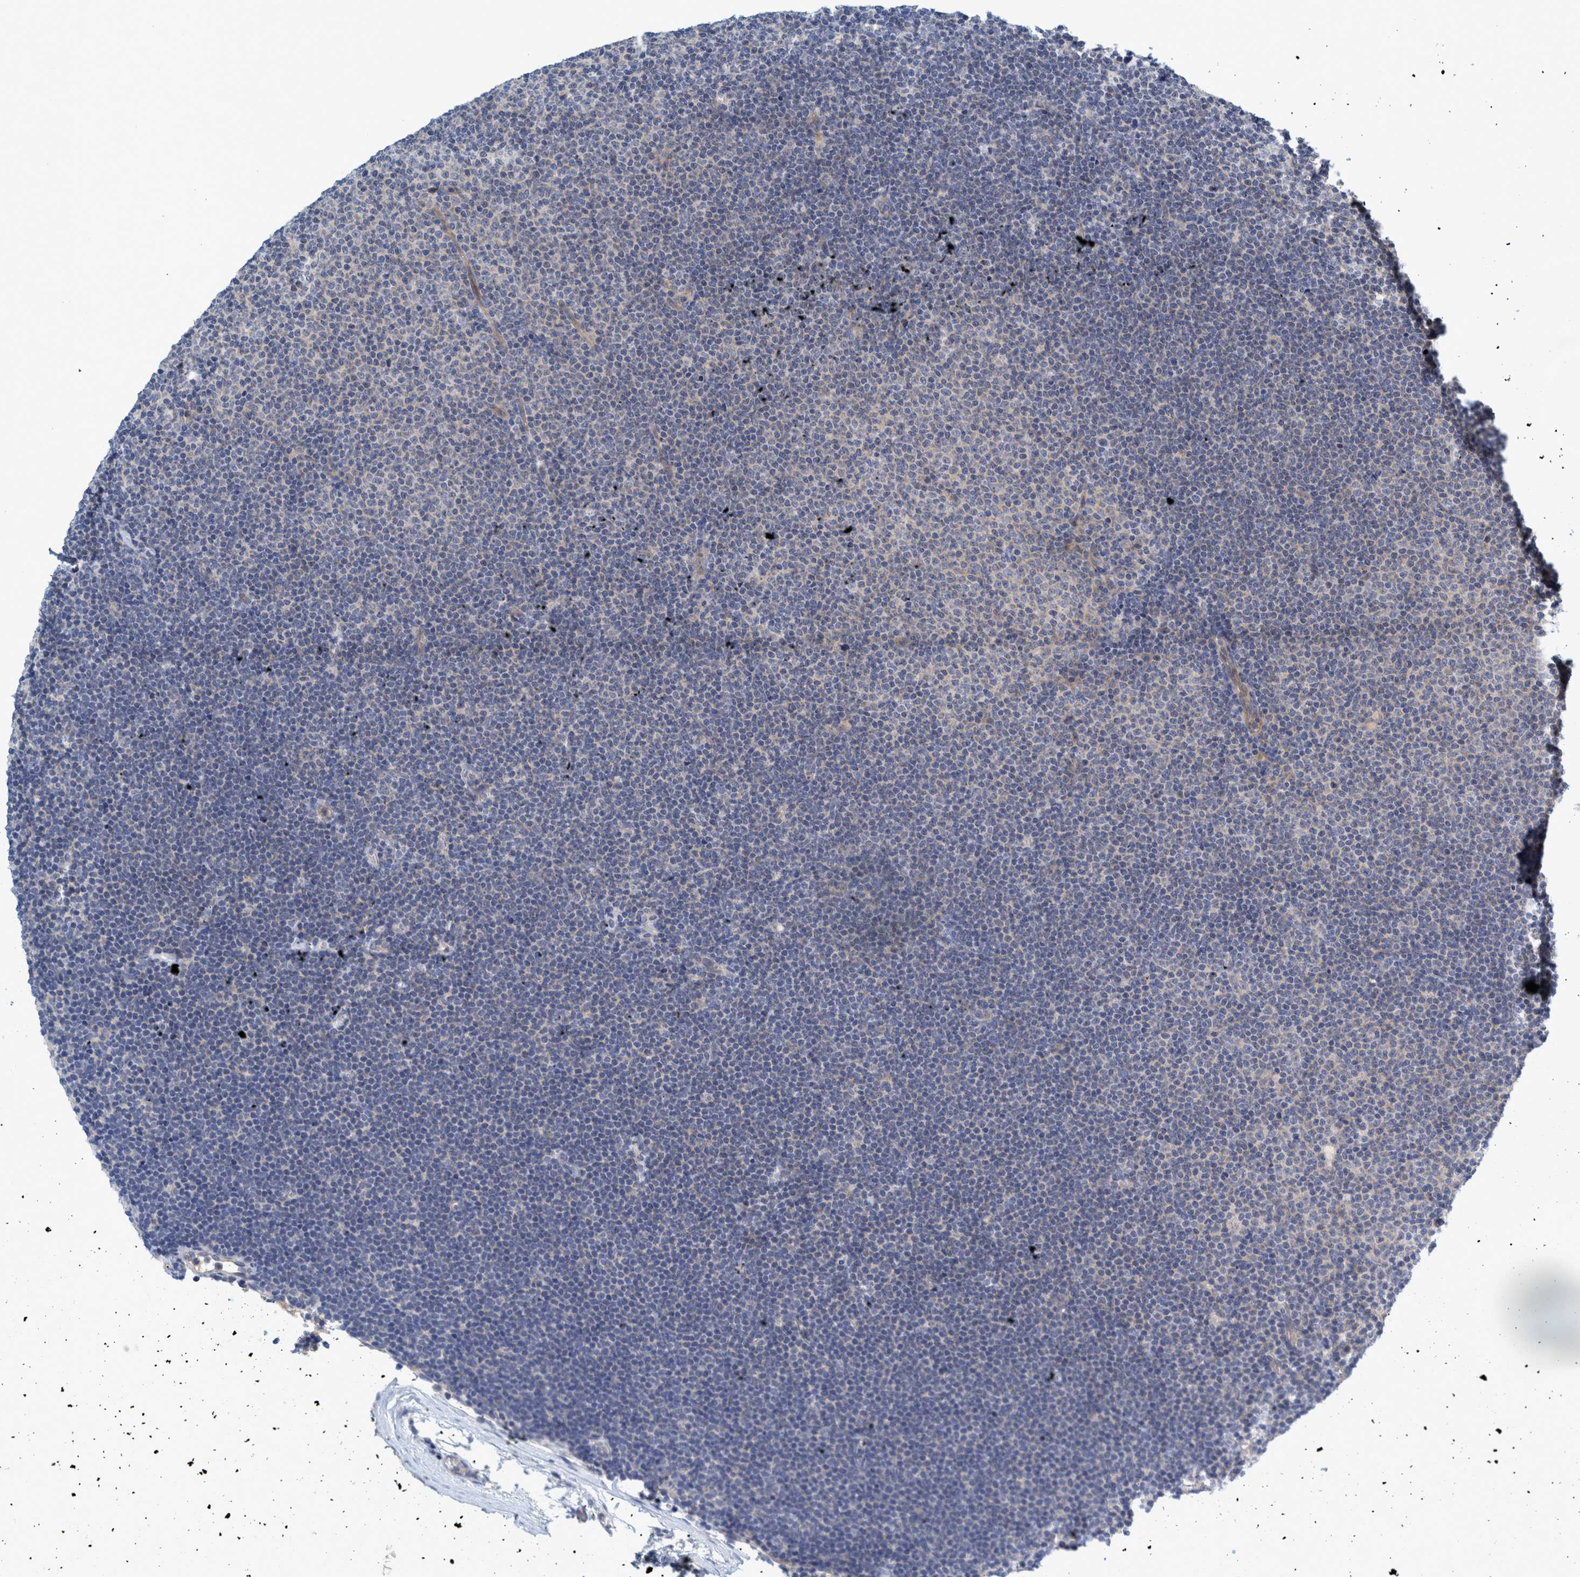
{"staining": {"intensity": "negative", "quantity": "none", "location": "none"}, "tissue": "lymphoma", "cell_type": "Tumor cells", "image_type": "cancer", "snomed": [{"axis": "morphology", "description": "Malignant lymphoma, non-Hodgkin's type, Low grade"}, {"axis": "topography", "description": "Lymph node"}], "caption": "An immunohistochemistry photomicrograph of malignant lymphoma, non-Hodgkin's type (low-grade) is shown. There is no staining in tumor cells of malignant lymphoma, non-Hodgkin's type (low-grade).", "gene": "ZNF324B", "patient": {"sex": "female", "age": 53}}